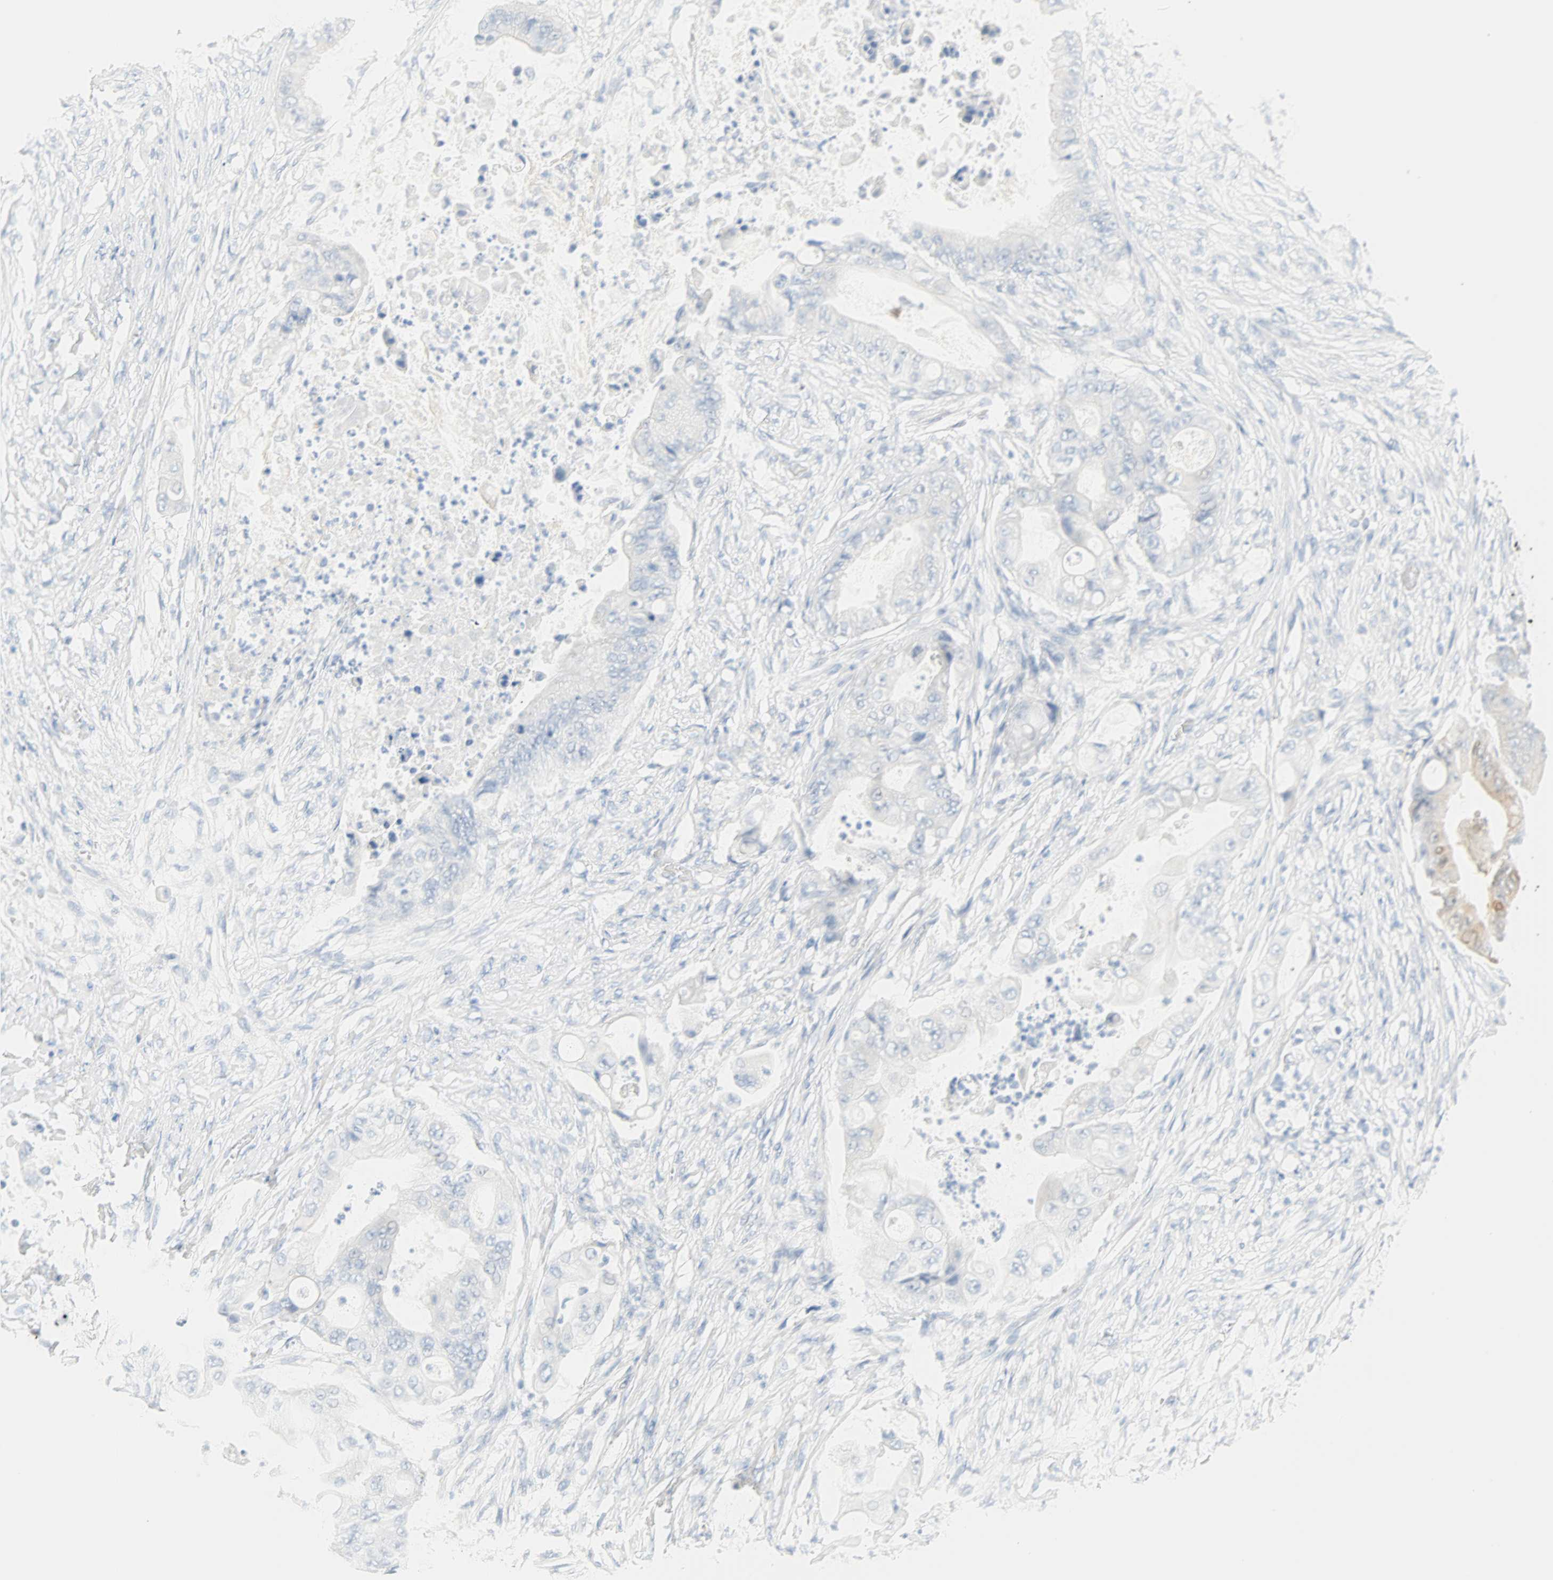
{"staining": {"intensity": "moderate", "quantity": "<25%", "location": "cytoplasmic/membranous,nuclear"}, "tissue": "stomach cancer", "cell_type": "Tumor cells", "image_type": "cancer", "snomed": [{"axis": "morphology", "description": "Adenocarcinoma, NOS"}, {"axis": "topography", "description": "Stomach"}], "caption": "The histopathology image demonstrates immunohistochemical staining of stomach adenocarcinoma. There is moderate cytoplasmic/membranous and nuclear staining is identified in about <25% of tumor cells.", "gene": "SELENBP1", "patient": {"sex": "female", "age": 73}}